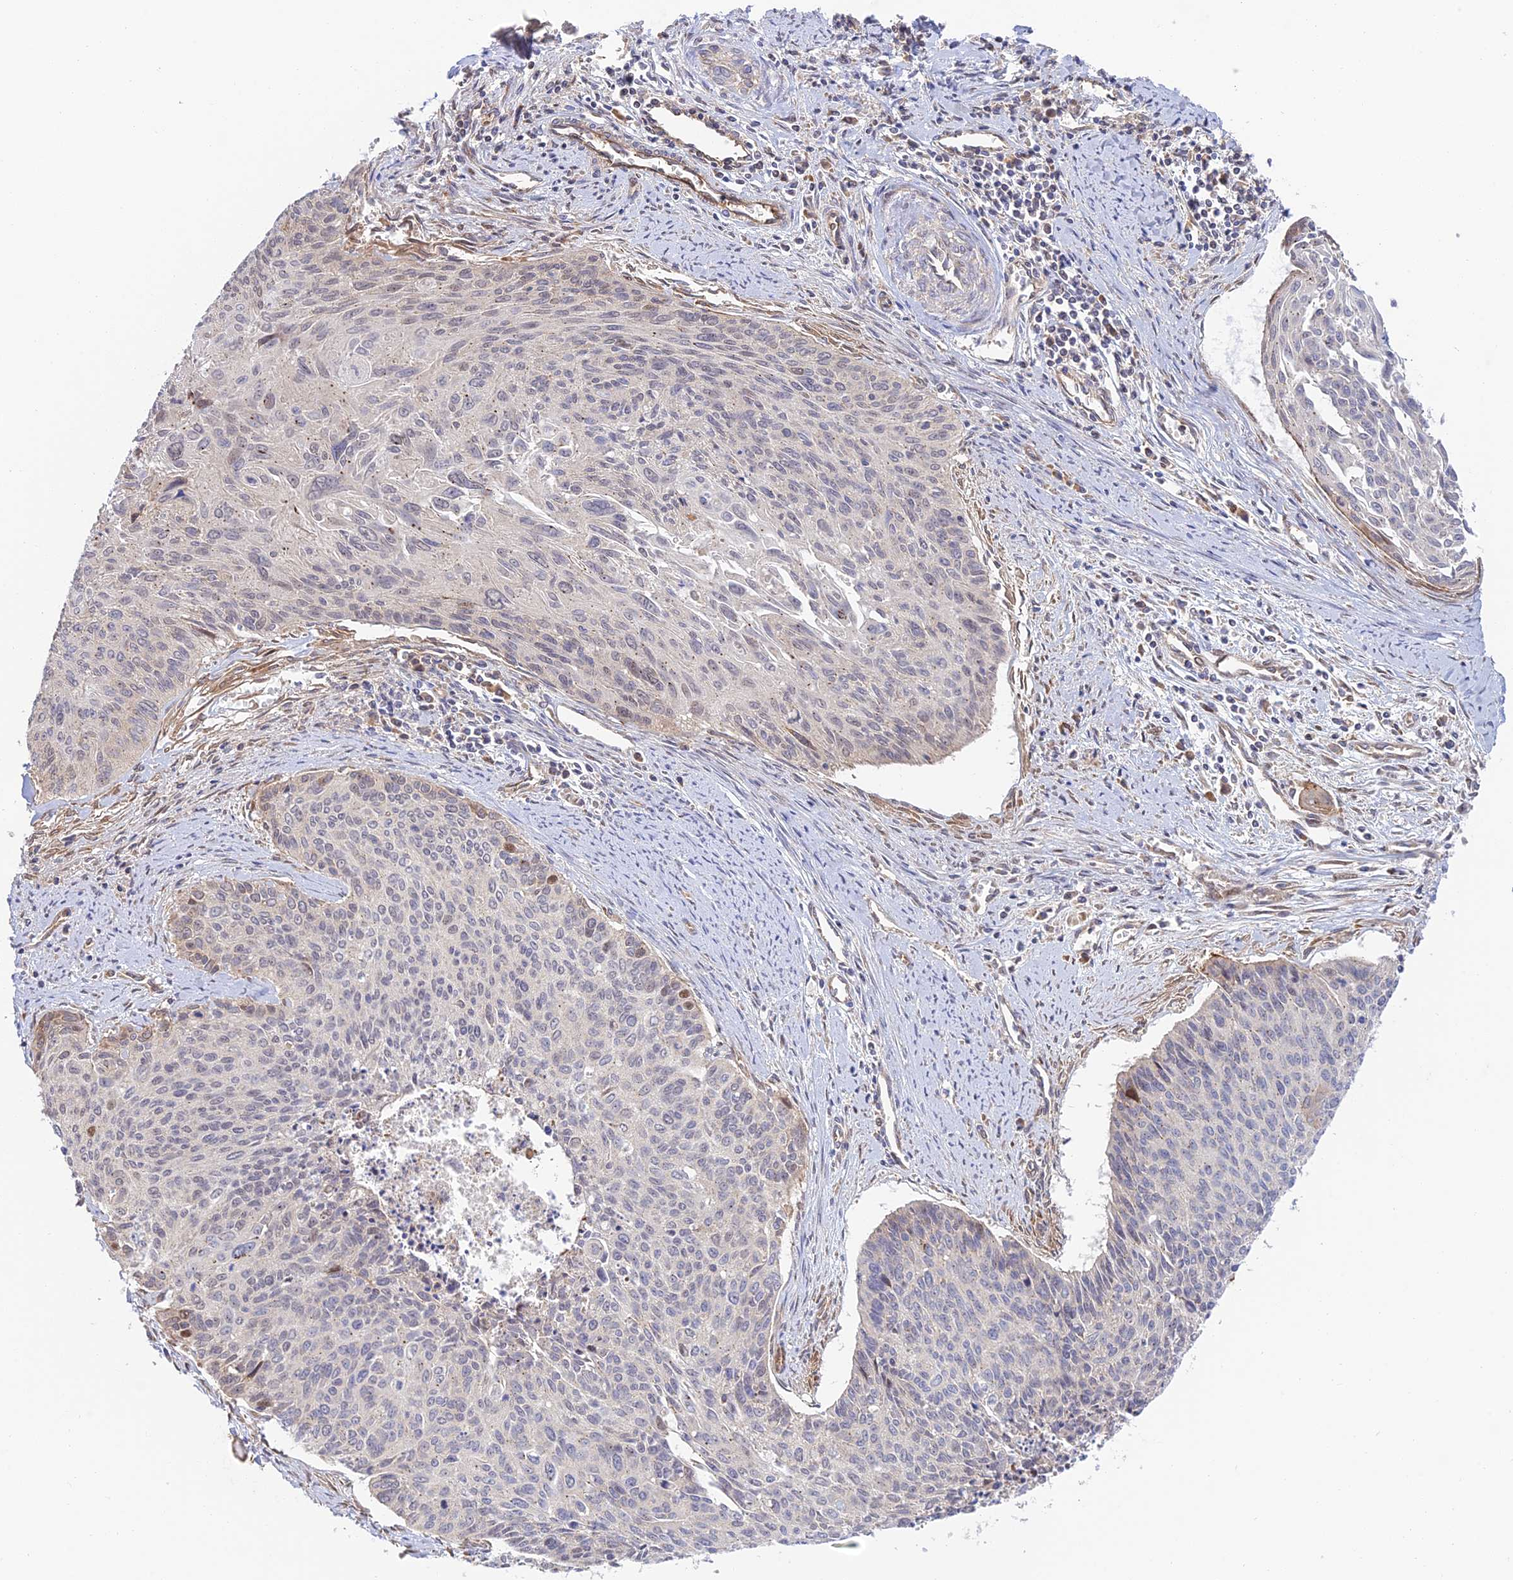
{"staining": {"intensity": "weak", "quantity": "<25%", "location": "cytoplasmic/membranous,nuclear"}, "tissue": "cervical cancer", "cell_type": "Tumor cells", "image_type": "cancer", "snomed": [{"axis": "morphology", "description": "Squamous cell carcinoma, NOS"}, {"axis": "topography", "description": "Cervix"}], "caption": "IHC image of cervical cancer (squamous cell carcinoma) stained for a protein (brown), which displays no positivity in tumor cells.", "gene": "KCNAB1", "patient": {"sex": "female", "age": 55}}